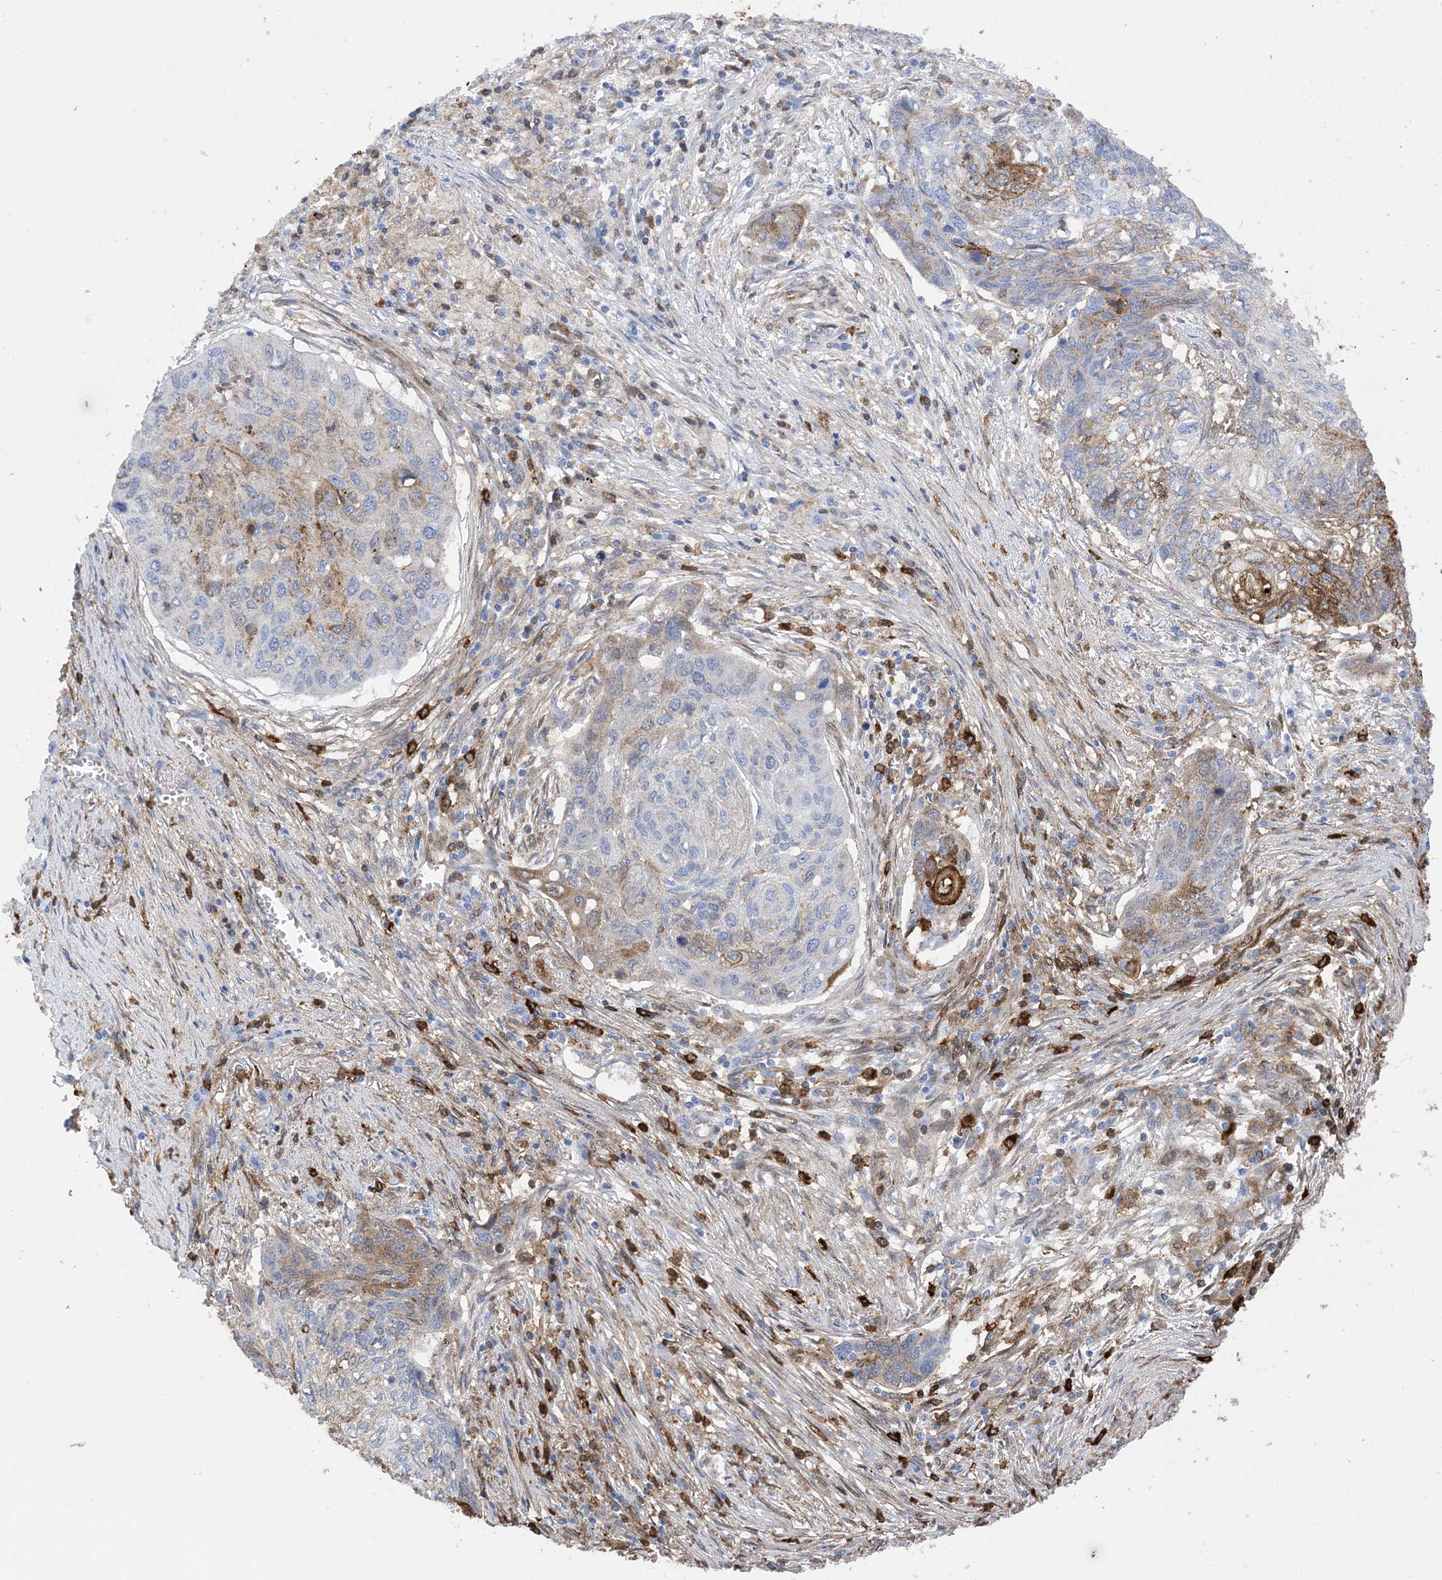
{"staining": {"intensity": "moderate", "quantity": "<25%", "location": "cytoplasmic/membranous"}, "tissue": "lung cancer", "cell_type": "Tumor cells", "image_type": "cancer", "snomed": [{"axis": "morphology", "description": "Squamous cell carcinoma, NOS"}, {"axis": "topography", "description": "Lung"}], "caption": "Tumor cells display moderate cytoplasmic/membranous positivity in approximately <25% of cells in lung cancer (squamous cell carcinoma).", "gene": "ANXA1", "patient": {"sex": "female", "age": 63}}